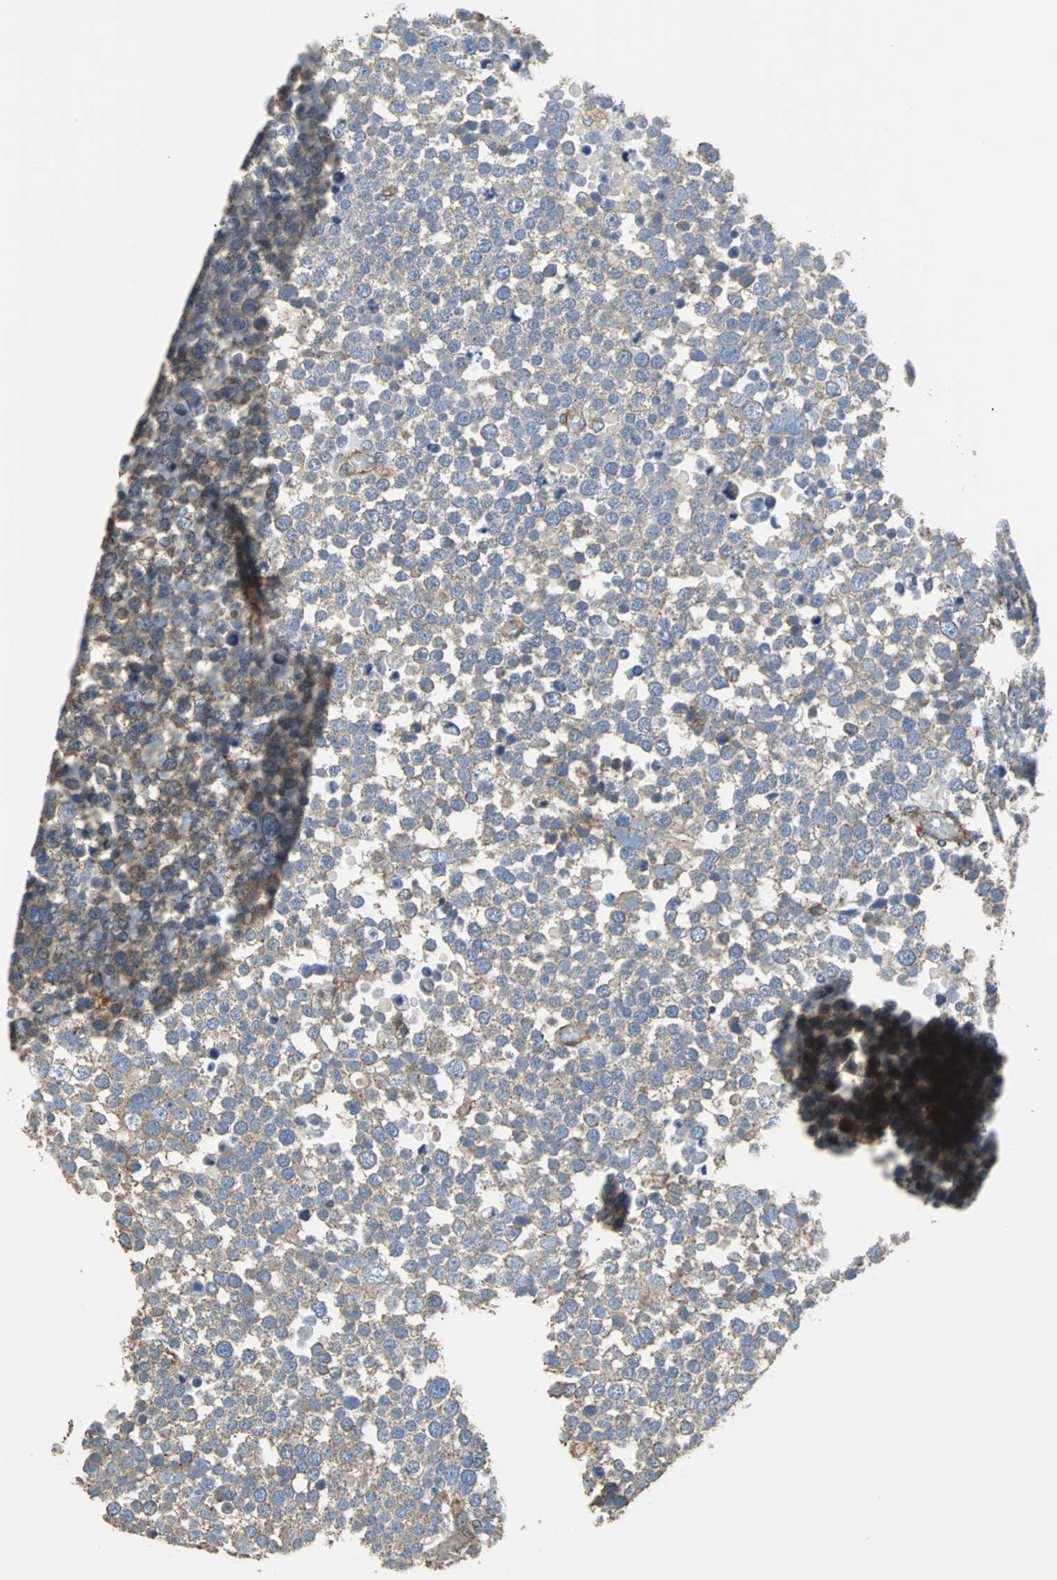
{"staining": {"intensity": "weak", "quantity": ">75%", "location": "cytoplasmic/membranous"}, "tissue": "testis cancer", "cell_type": "Tumor cells", "image_type": "cancer", "snomed": [{"axis": "morphology", "description": "Seminoma, NOS"}, {"axis": "topography", "description": "Testis"}], "caption": "Immunohistochemistry (IHC) (DAB (3,3'-diaminobenzidine)) staining of testis cancer (seminoma) demonstrates weak cytoplasmic/membranous protein staining in about >75% of tumor cells.", "gene": "PLCG2", "patient": {"sex": "male", "age": 71}}